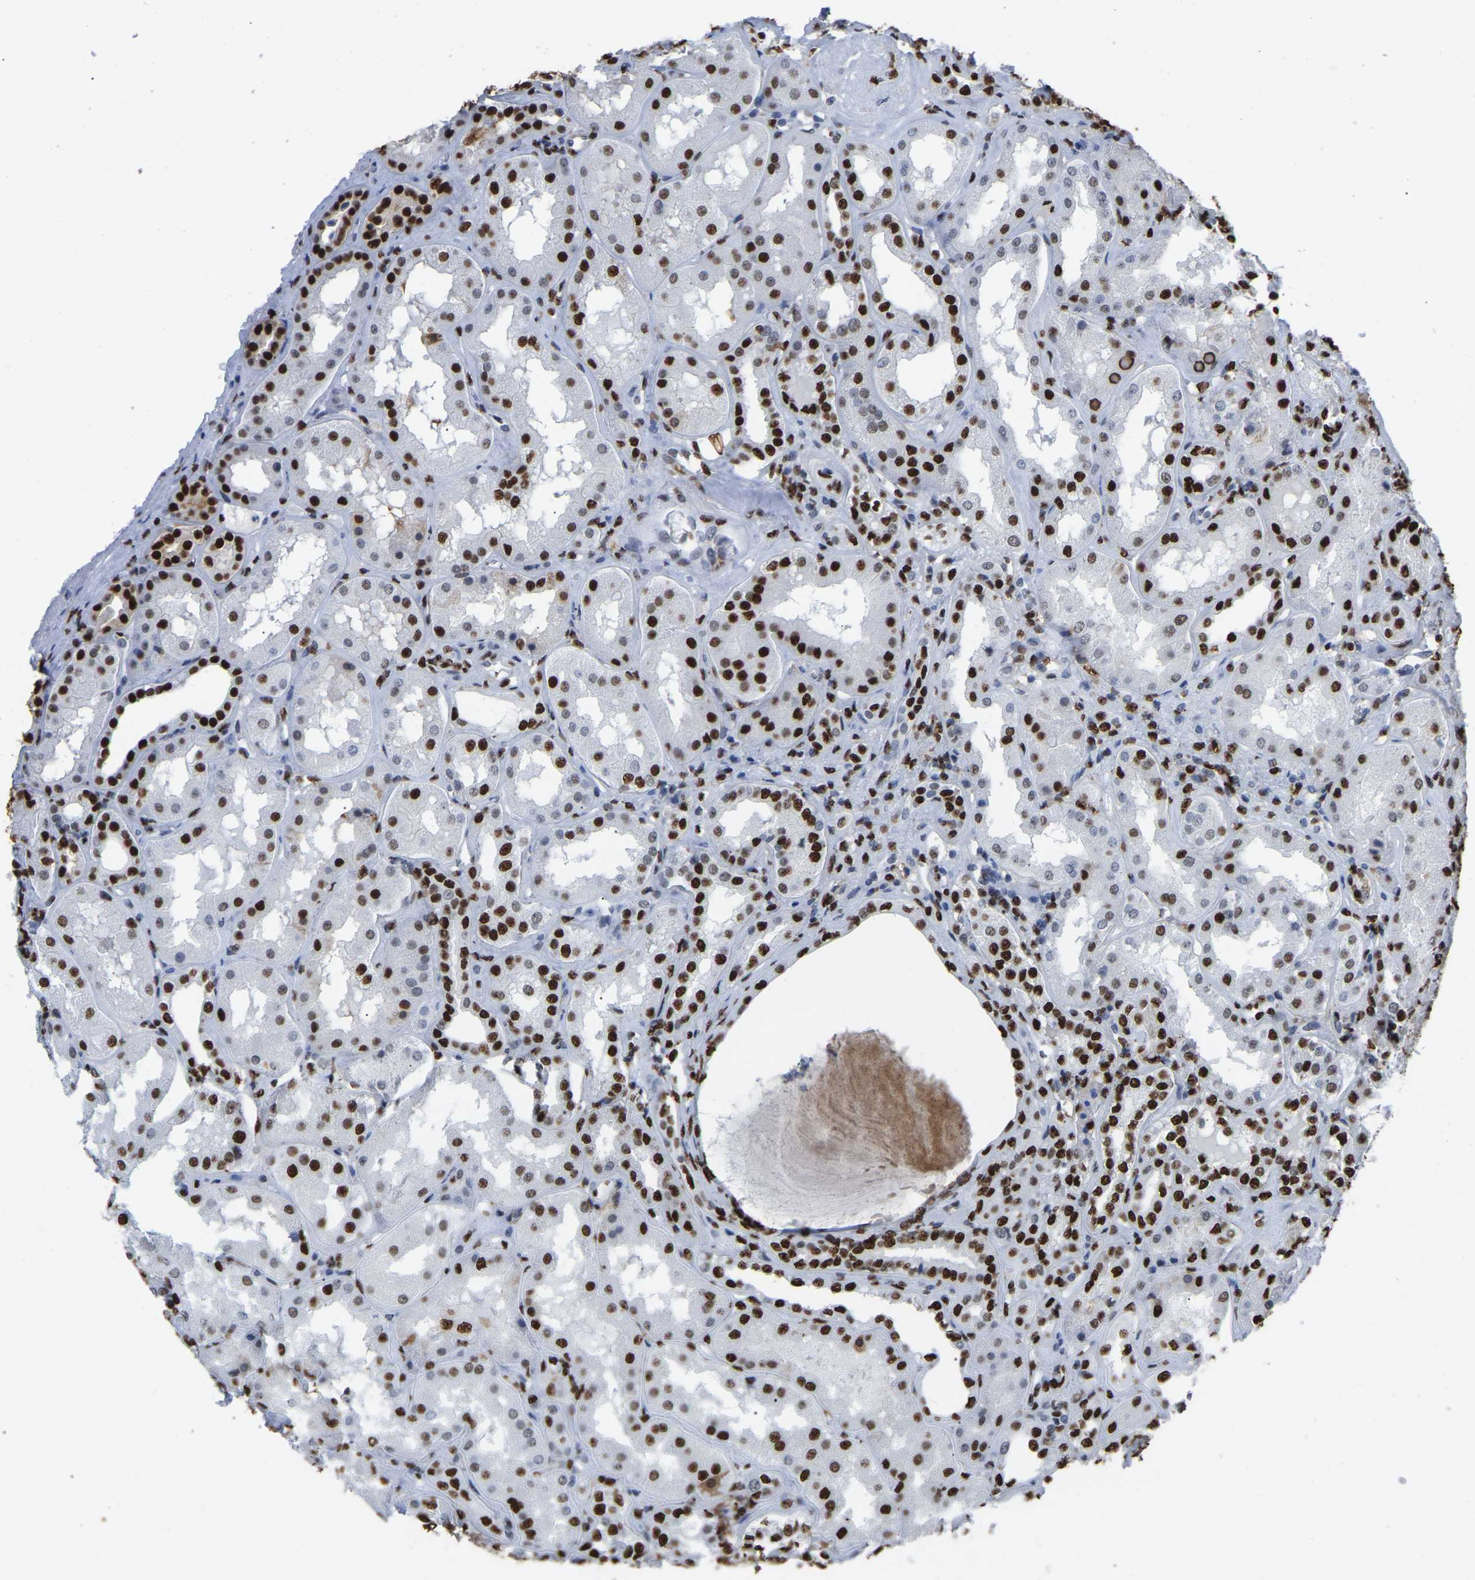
{"staining": {"intensity": "strong", "quantity": "25%-75%", "location": "nuclear"}, "tissue": "kidney", "cell_type": "Cells in glomeruli", "image_type": "normal", "snomed": [{"axis": "morphology", "description": "Normal tissue, NOS"}, {"axis": "topography", "description": "Kidney"}], "caption": "The image shows staining of unremarkable kidney, revealing strong nuclear protein positivity (brown color) within cells in glomeruli.", "gene": "RBL2", "patient": {"sex": "female", "age": 56}}